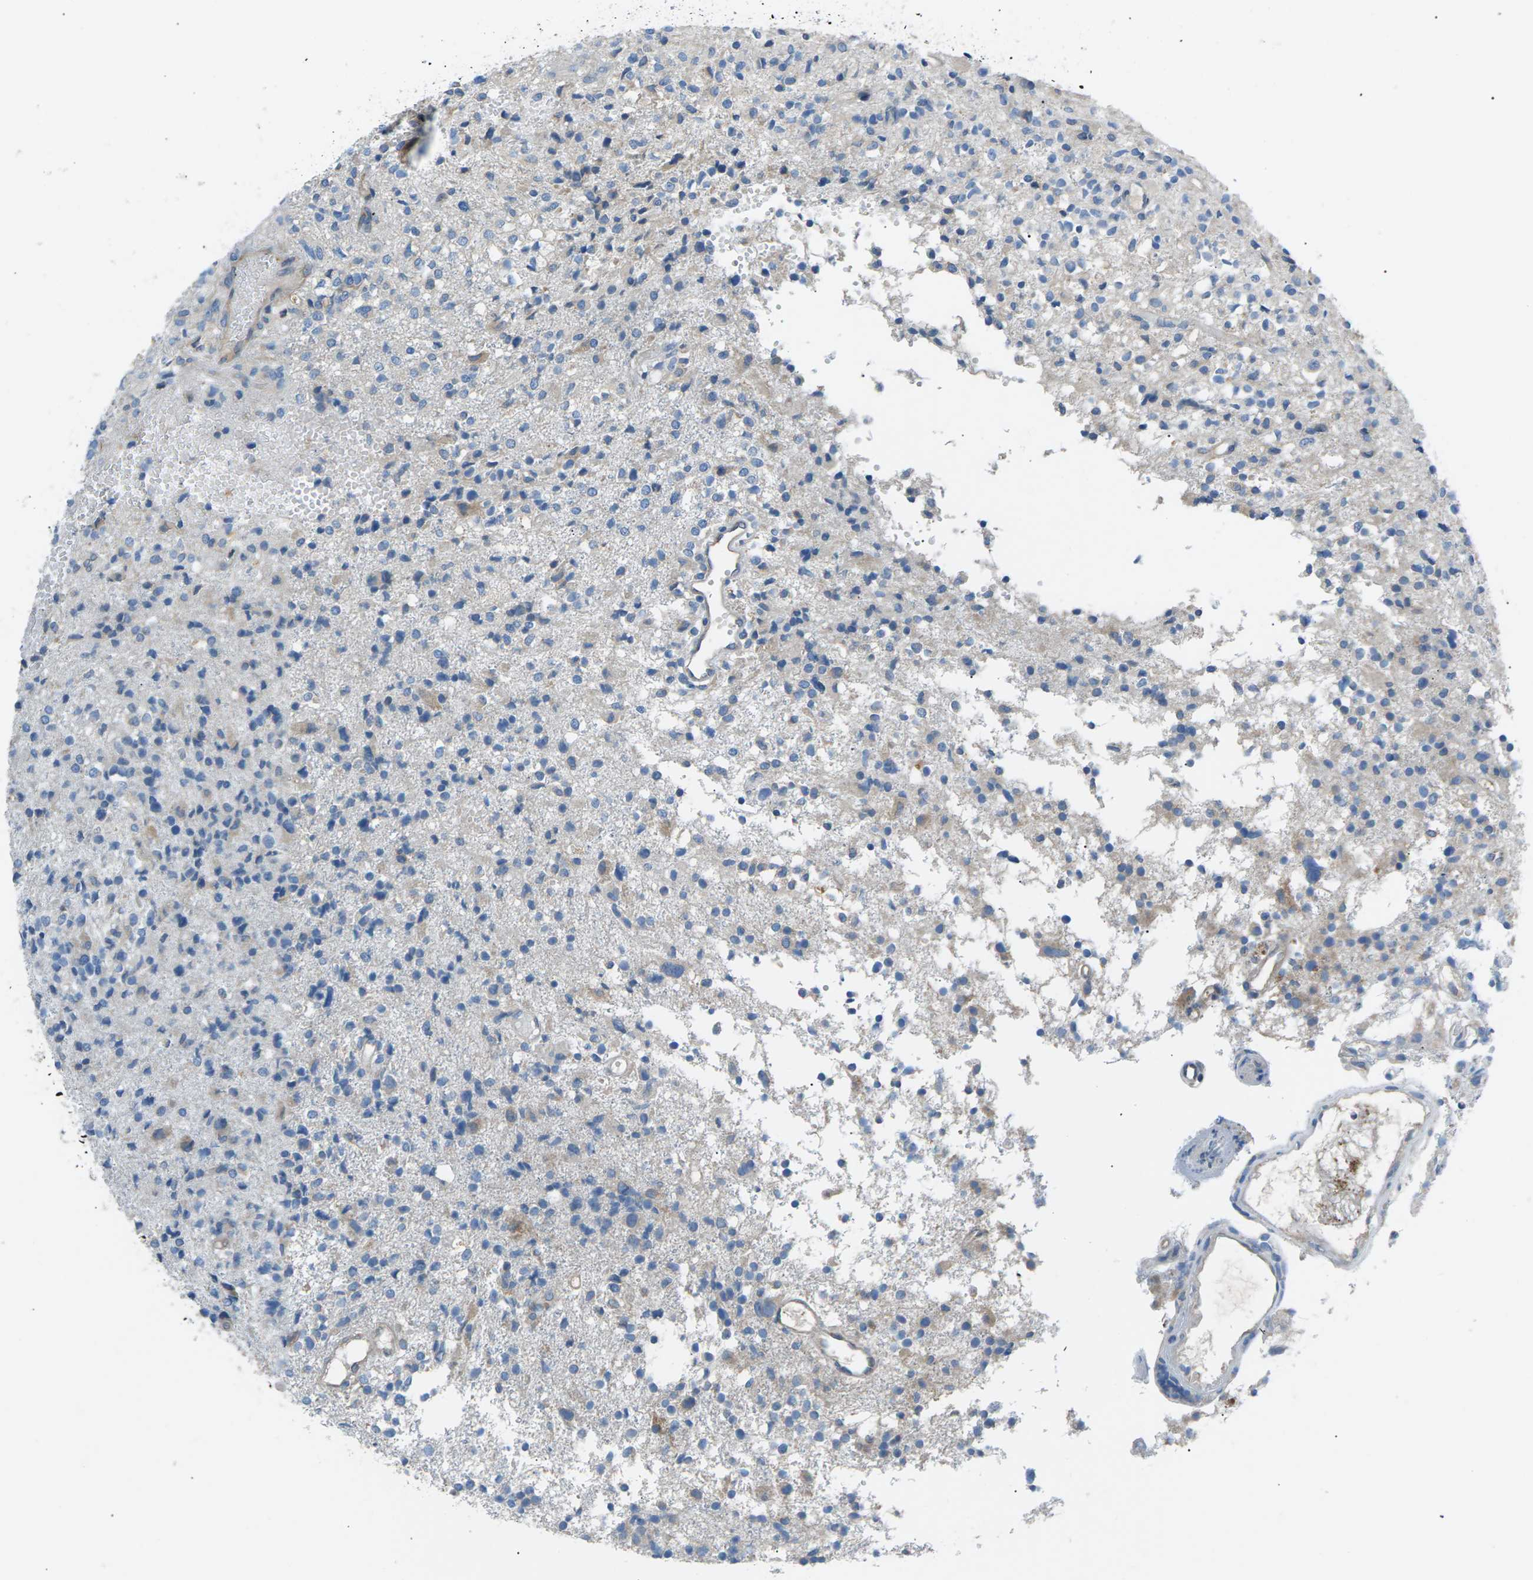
{"staining": {"intensity": "weak", "quantity": "<25%", "location": "cytoplasmic/membranous"}, "tissue": "glioma", "cell_type": "Tumor cells", "image_type": "cancer", "snomed": [{"axis": "morphology", "description": "Glioma, malignant, High grade"}, {"axis": "topography", "description": "Brain"}], "caption": "There is no significant positivity in tumor cells of glioma.", "gene": "ZDHHC24", "patient": {"sex": "female", "age": 59}}